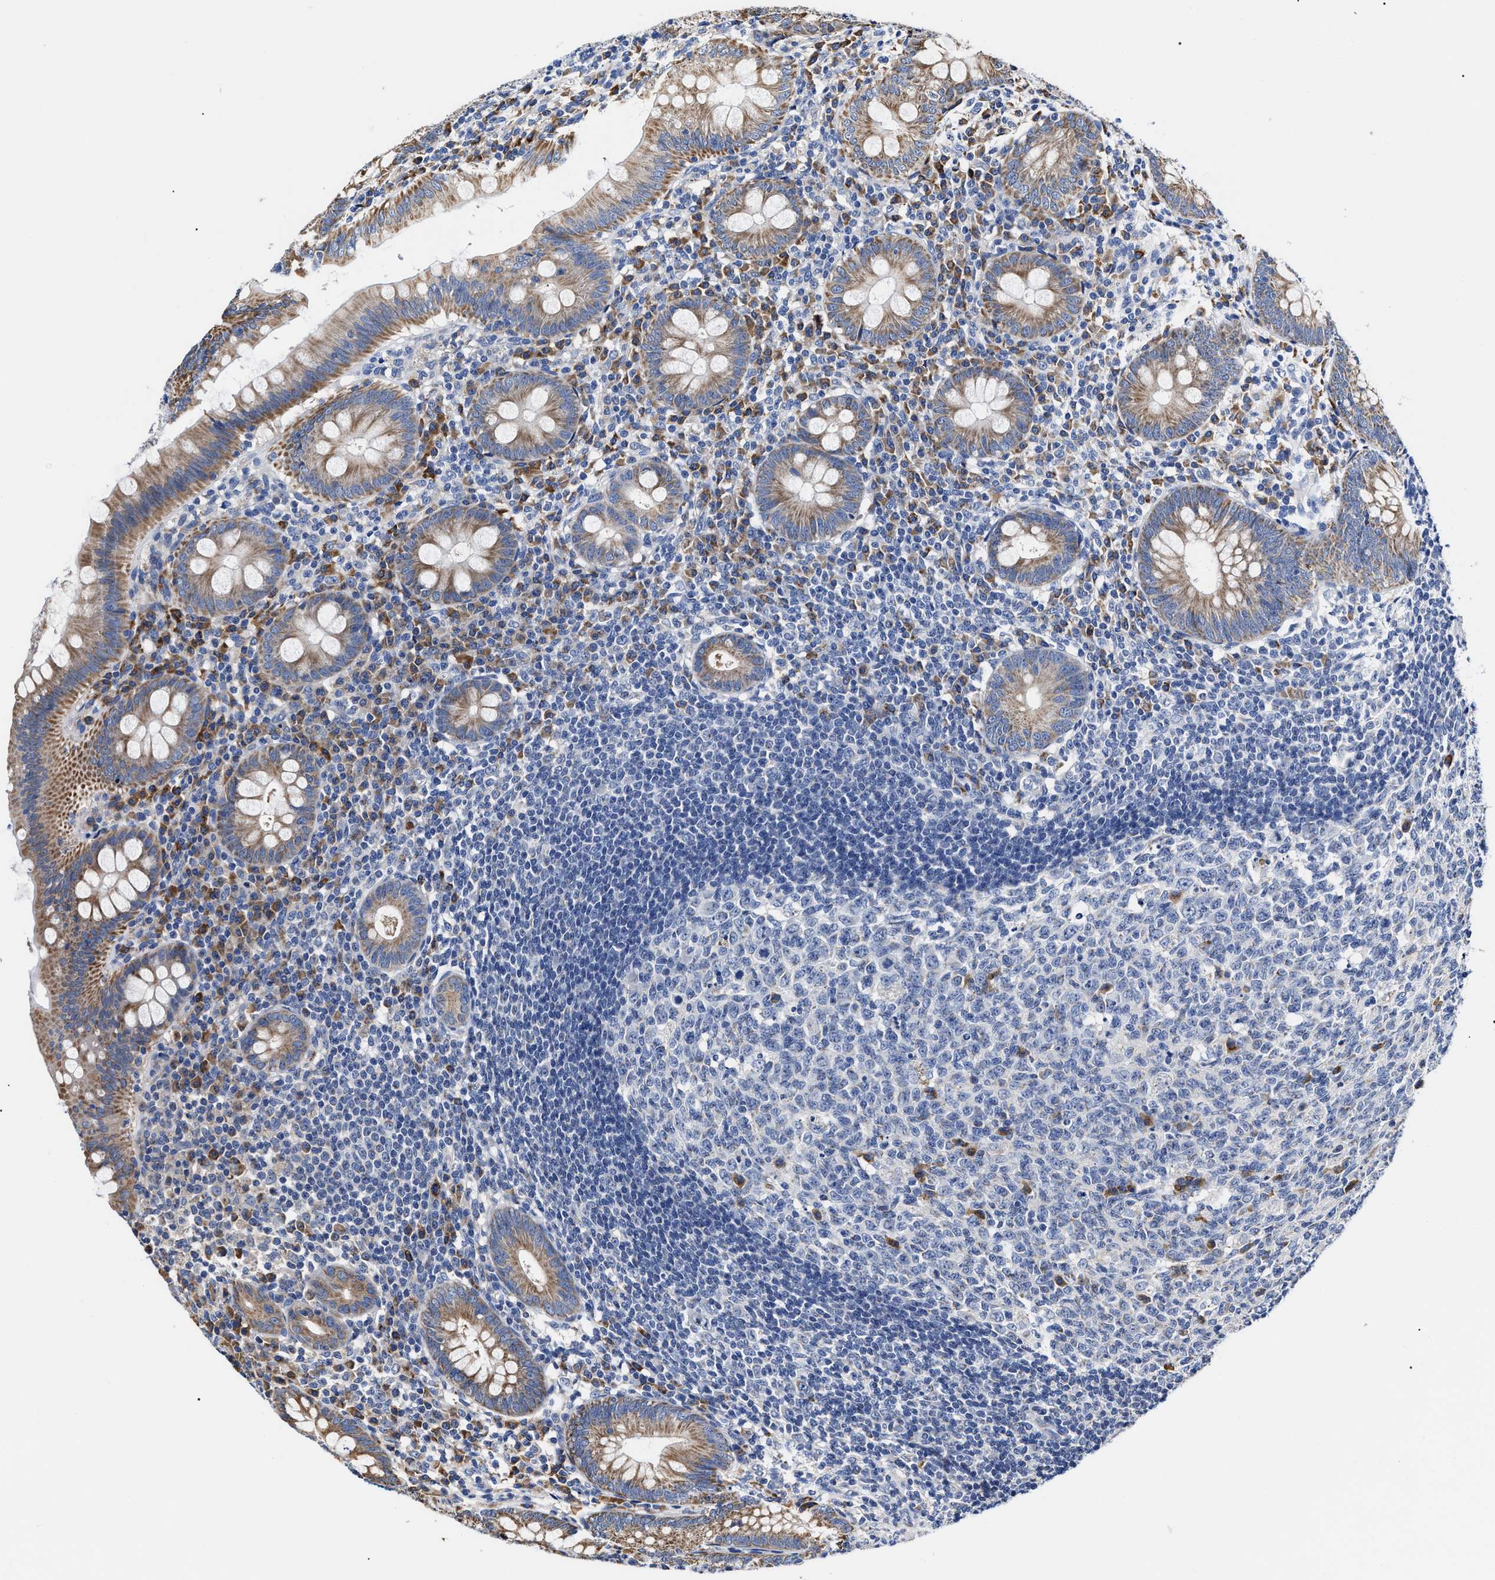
{"staining": {"intensity": "moderate", "quantity": ">75%", "location": "cytoplasmic/membranous"}, "tissue": "appendix", "cell_type": "Glandular cells", "image_type": "normal", "snomed": [{"axis": "morphology", "description": "Normal tissue, NOS"}, {"axis": "topography", "description": "Appendix"}], "caption": "IHC image of unremarkable appendix: human appendix stained using immunohistochemistry (IHC) demonstrates medium levels of moderate protein expression localized specifically in the cytoplasmic/membranous of glandular cells, appearing as a cytoplasmic/membranous brown color.", "gene": "MACC1", "patient": {"sex": "male", "age": 56}}